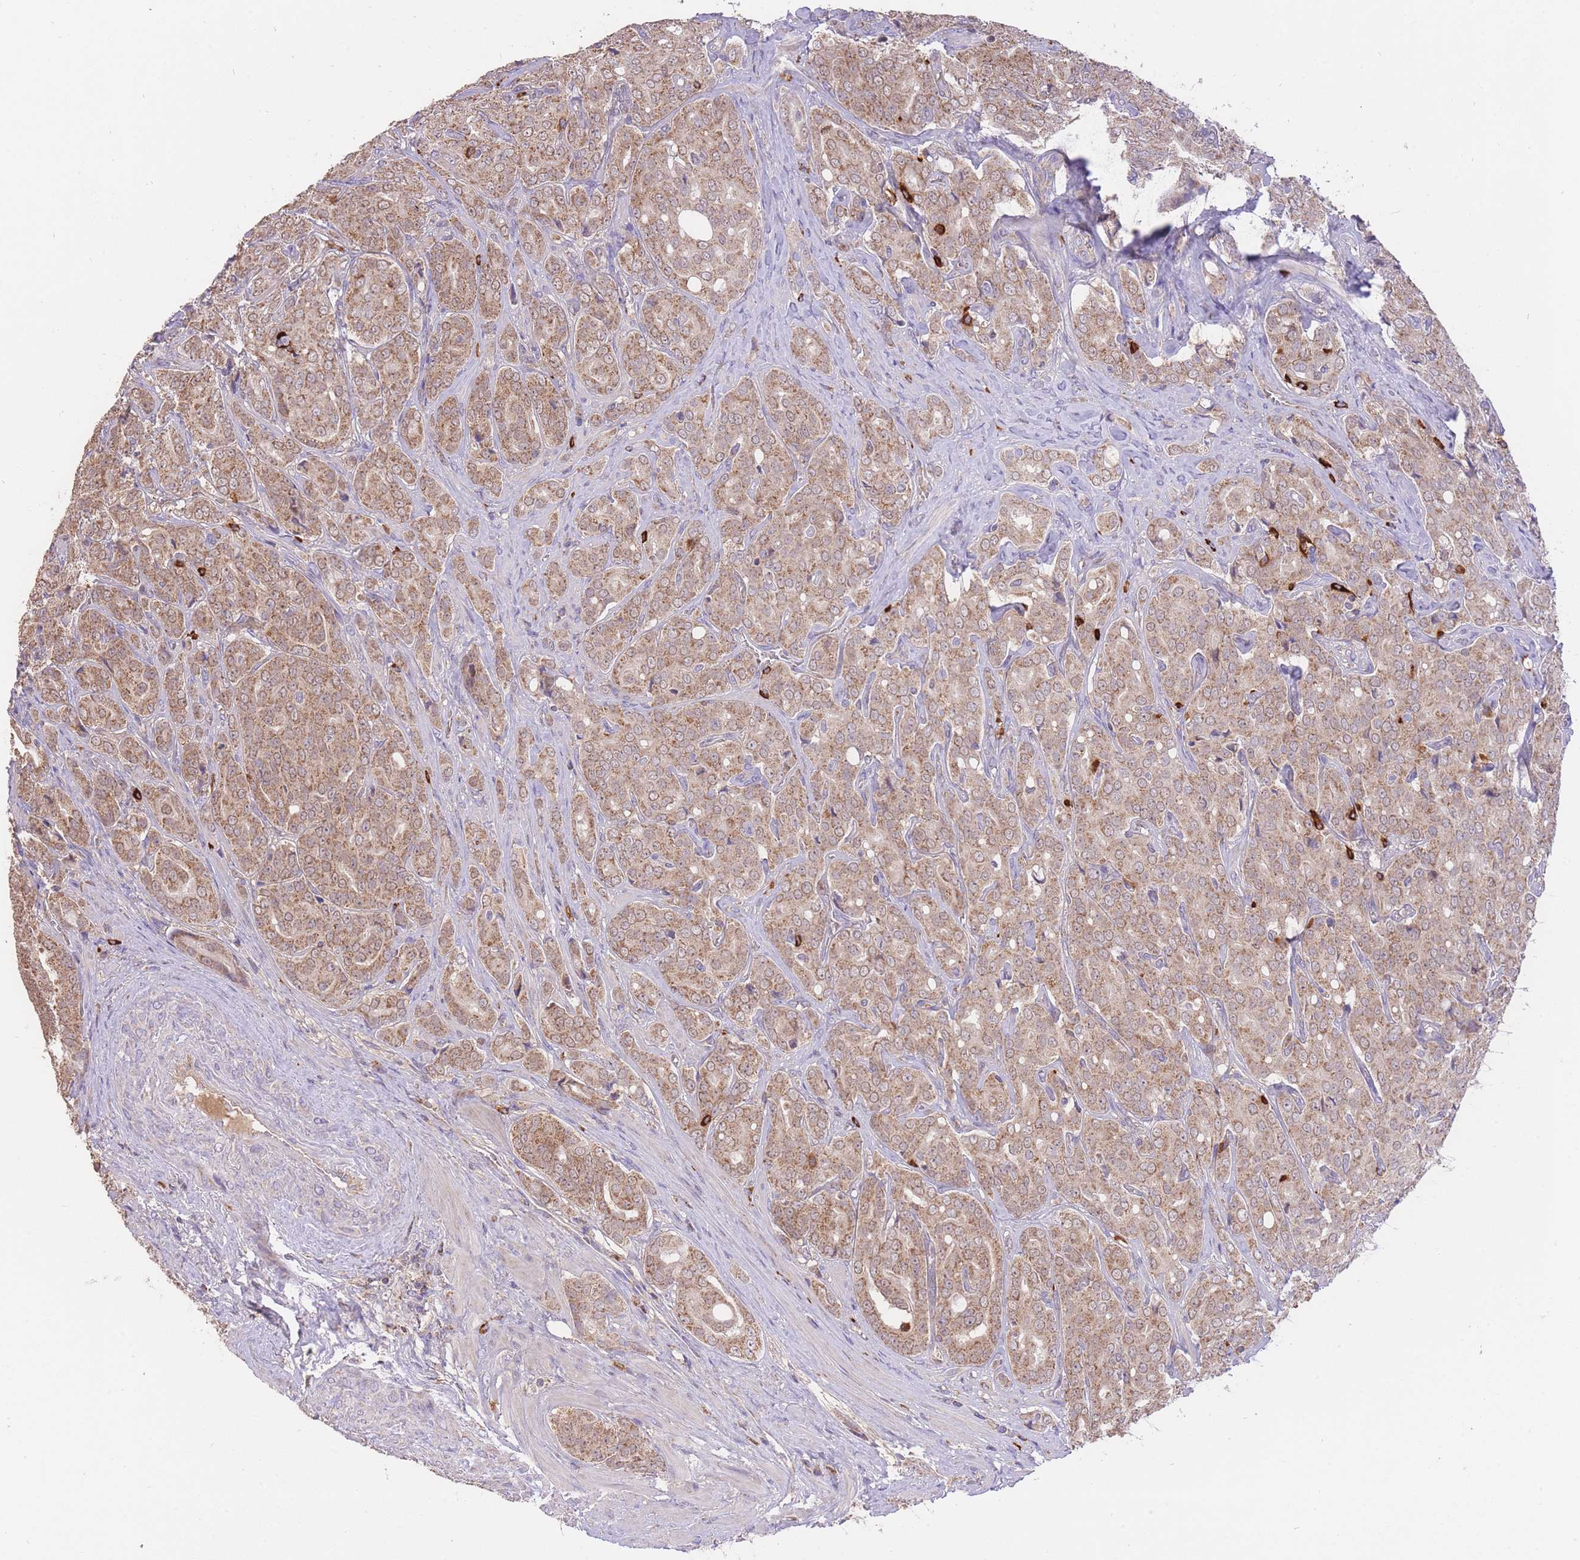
{"staining": {"intensity": "moderate", "quantity": ">75%", "location": "cytoplasmic/membranous"}, "tissue": "prostate cancer", "cell_type": "Tumor cells", "image_type": "cancer", "snomed": [{"axis": "morphology", "description": "Adenocarcinoma, High grade"}, {"axis": "topography", "description": "Prostate"}], "caption": "Immunohistochemistry (IHC) of human high-grade adenocarcinoma (prostate) displays medium levels of moderate cytoplasmic/membranous staining in about >75% of tumor cells.", "gene": "PREP", "patient": {"sex": "male", "age": 68}}